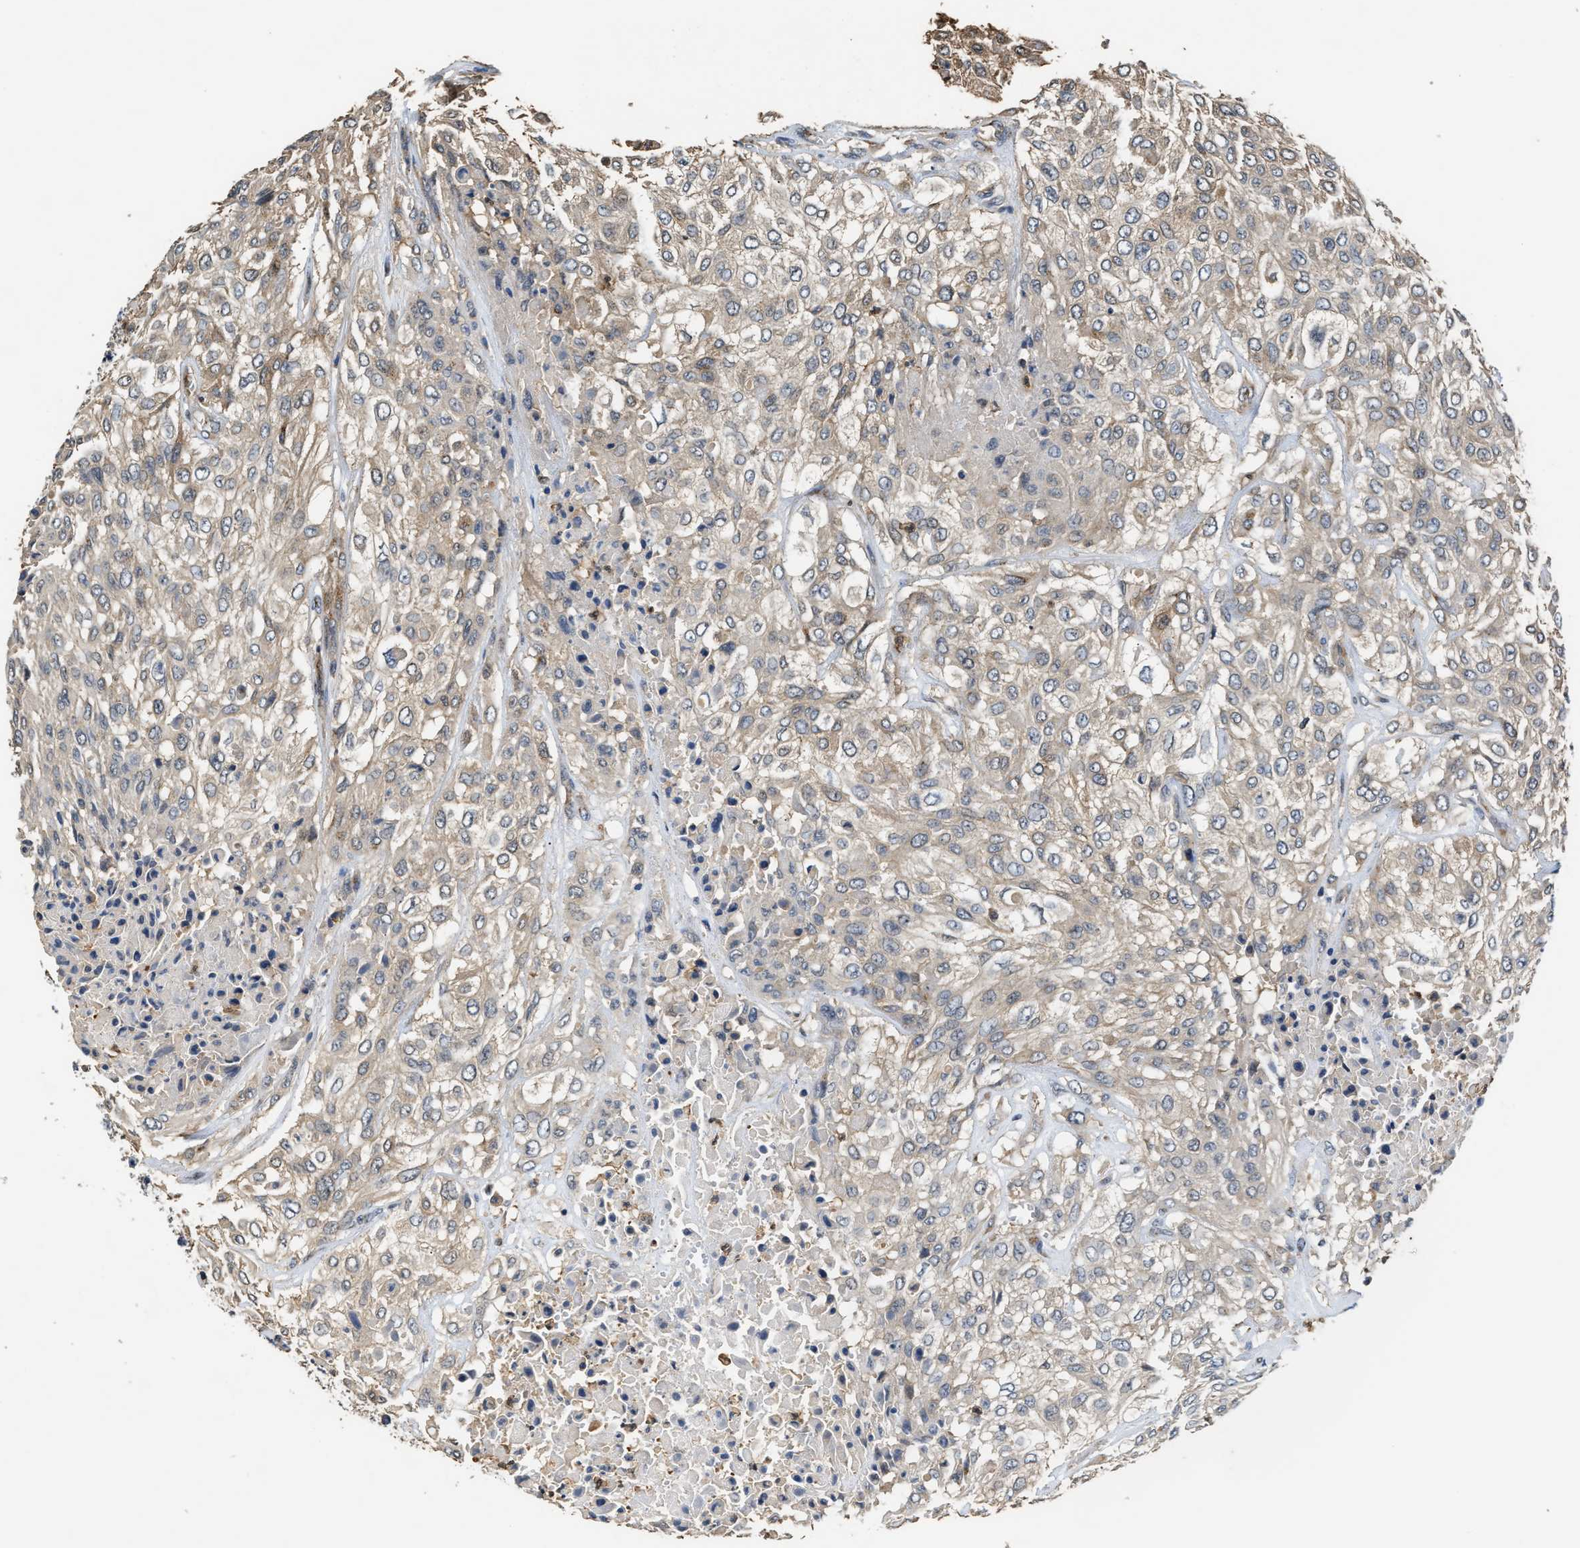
{"staining": {"intensity": "weak", "quantity": "<25%", "location": "cytoplasmic/membranous"}, "tissue": "urothelial cancer", "cell_type": "Tumor cells", "image_type": "cancer", "snomed": [{"axis": "morphology", "description": "Urothelial carcinoma, High grade"}, {"axis": "topography", "description": "Urinary bladder"}], "caption": "The immunohistochemistry (IHC) micrograph has no significant positivity in tumor cells of urothelial cancer tissue.", "gene": "CHUK", "patient": {"sex": "male", "age": 57}}